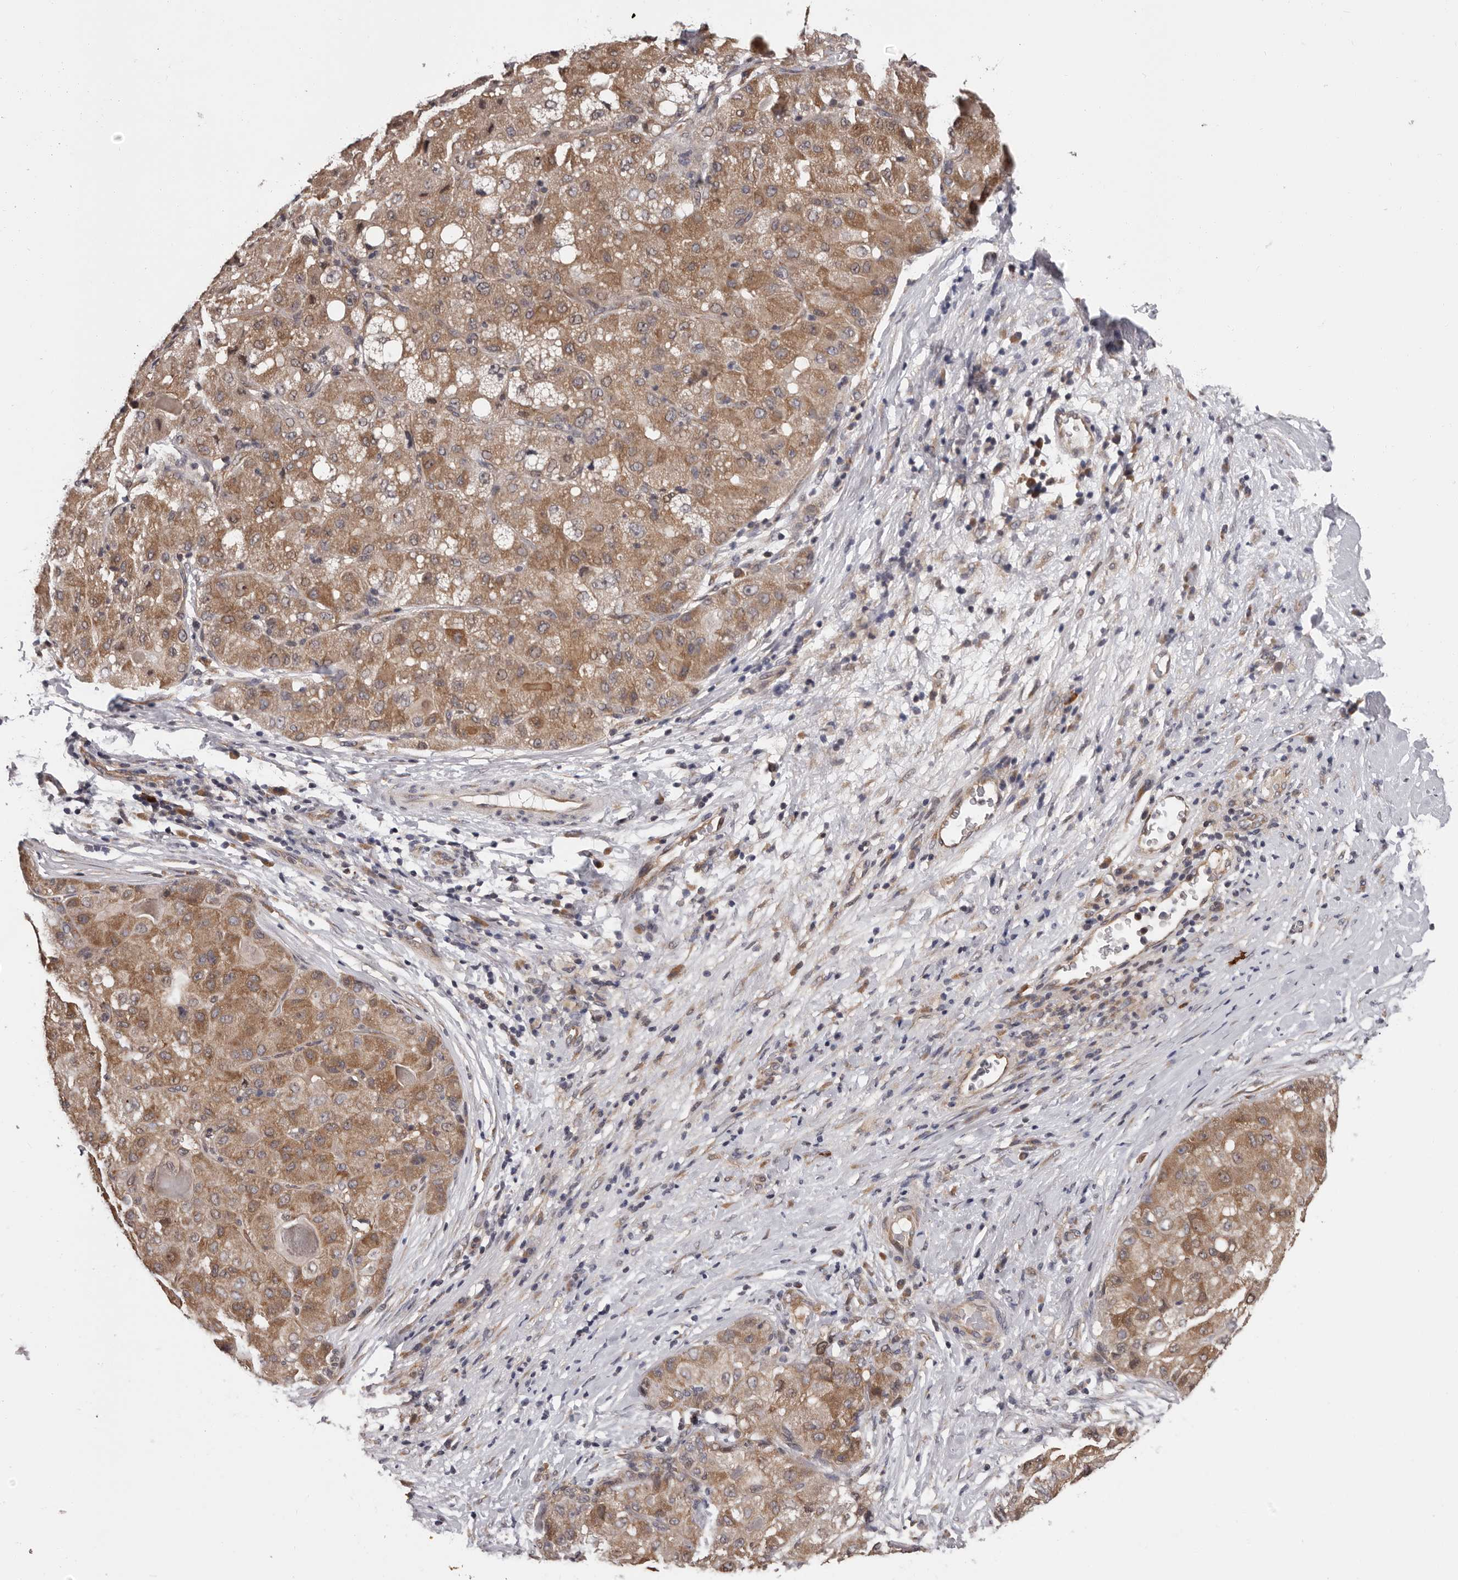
{"staining": {"intensity": "moderate", "quantity": ">75%", "location": "cytoplasmic/membranous,nuclear"}, "tissue": "liver cancer", "cell_type": "Tumor cells", "image_type": "cancer", "snomed": [{"axis": "morphology", "description": "Carcinoma, Hepatocellular, NOS"}, {"axis": "topography", "description": "Liver"}], "caption": "A histopathology image of human liver cancer (hepatocellular carcinoma) stained for a protein displays moderate cytoplasmic/membranous and nuclear brown staining in tumor cells.", "gene": "MED8", "patient": {"sex": "male", "age": 80}}